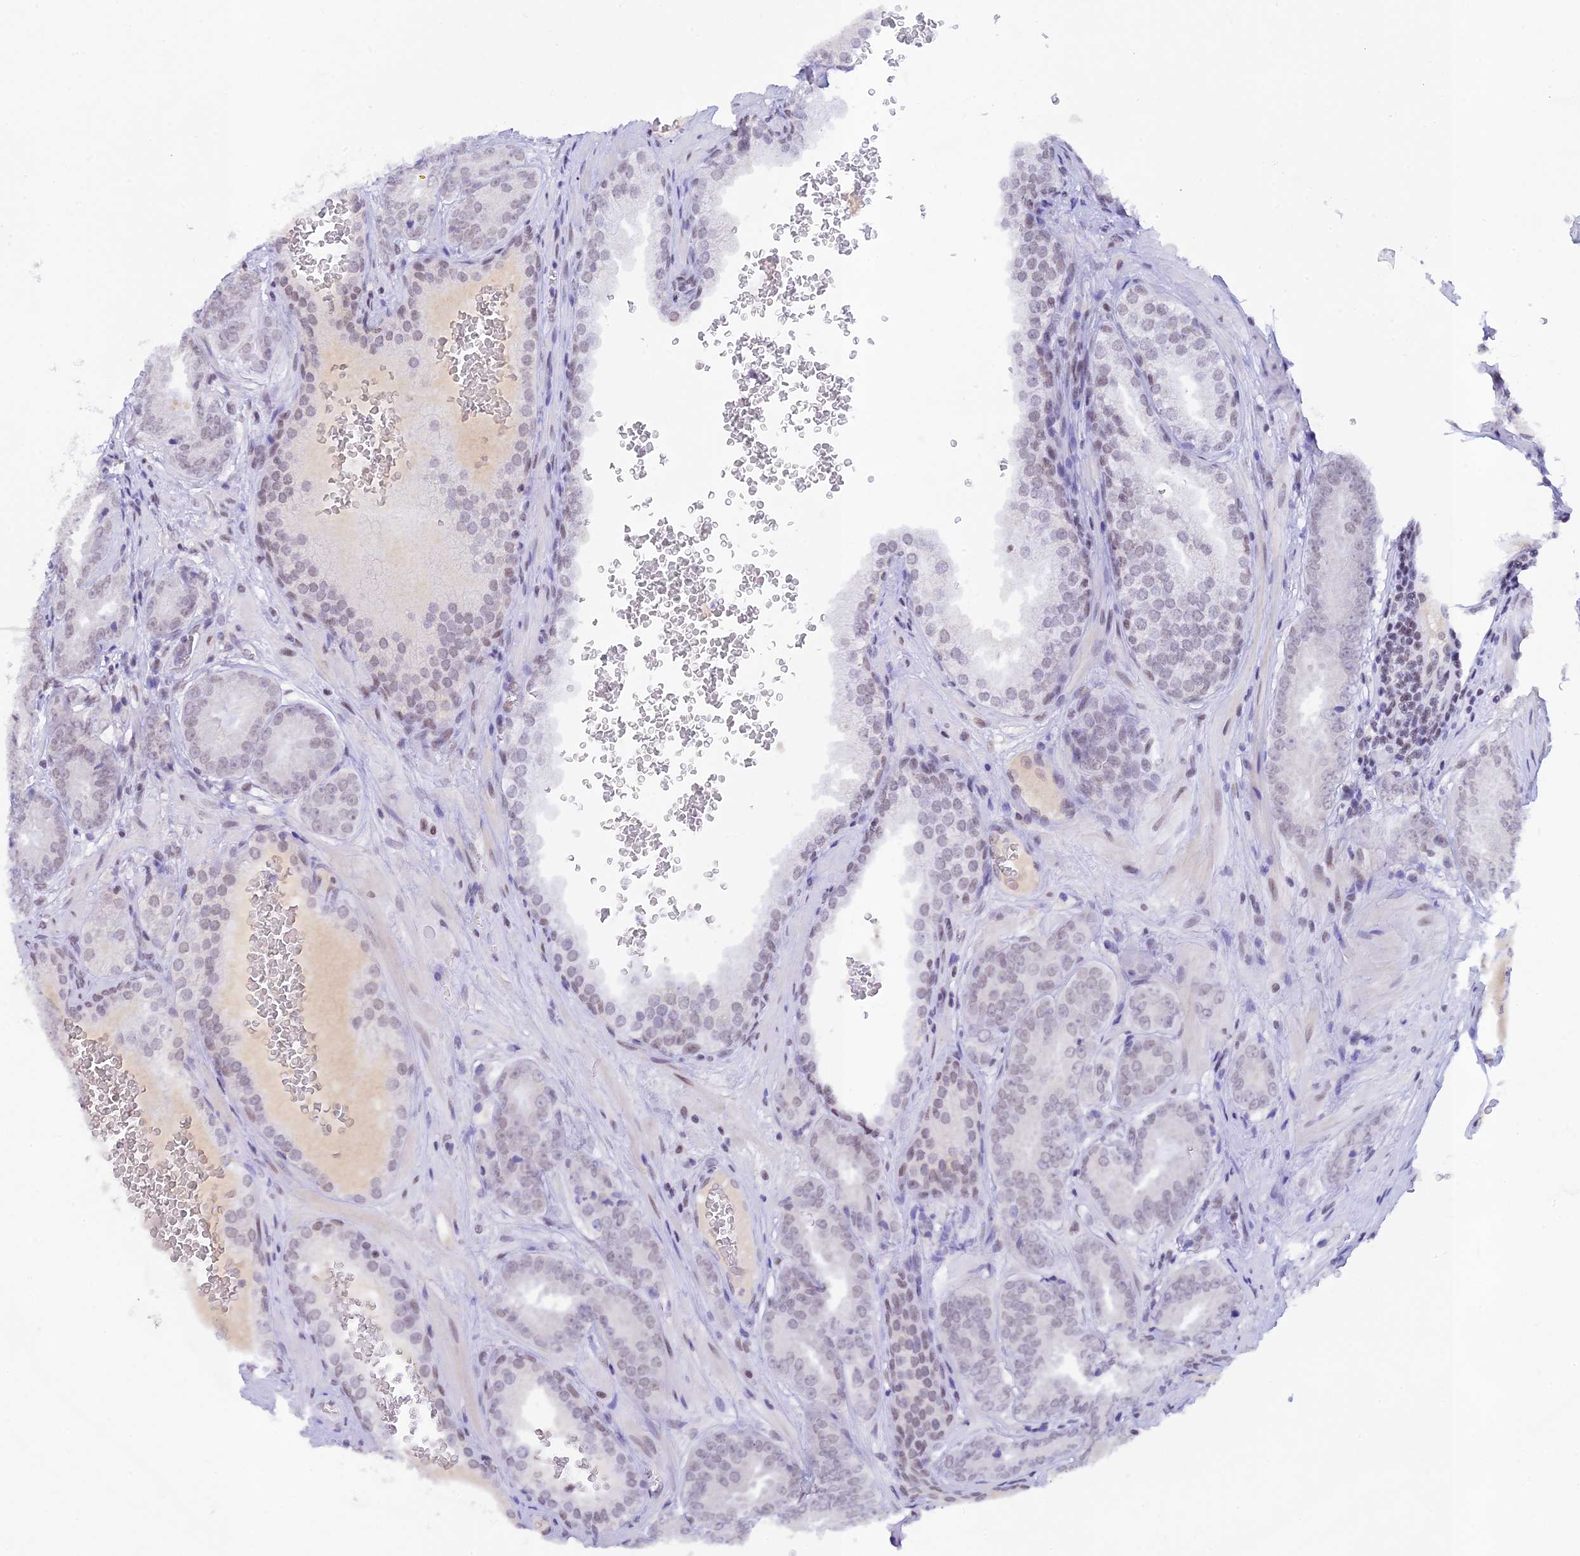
{"staining": {"intensity": "negative", "quantity": "none", "location": "none"}, "tissue": "prostate cancer", "cell_type": "Tumor cells", "image_type": "cancer", "snomed": [{"axis": "morphology", "description": "Adenocarcinoma, Low grade"}, {"axis": "topography", "description": "Prostate"}], "caption": "Prostate low-grade adenocarcinoma stained for a protein using immunohistochemistry (IHC) displays no expression tumor cells.", "gene": "THAP11", "patient": {"sex": "male", "age": 60}}